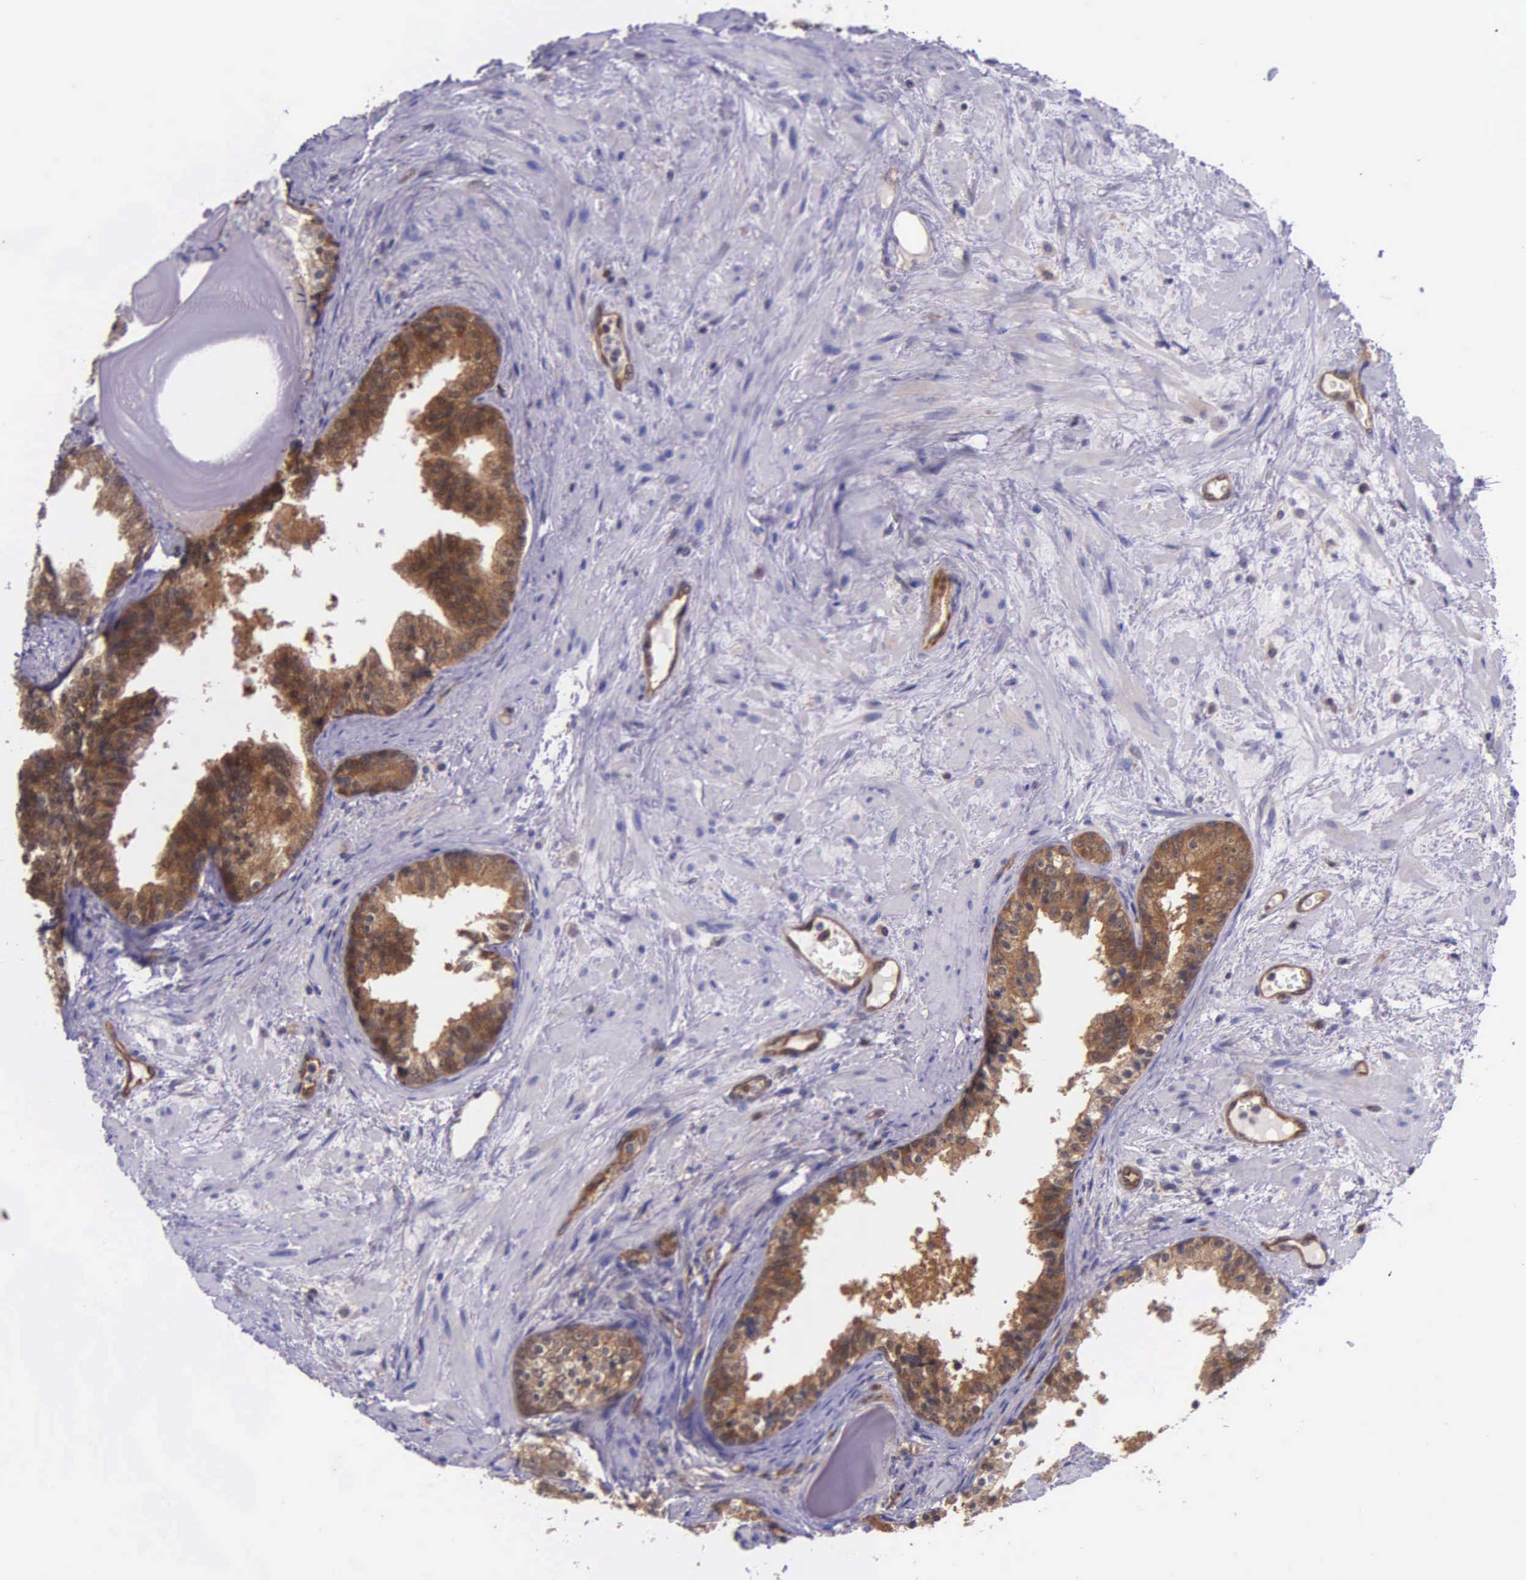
{"staining": {"intensity": "moderate", "quantity": ">75%", "location": "cytoplasmic/membranous"}, "tissue": "prostate", "cell_type": "Glandular cells", "image_type": "normal", "snomed": [{"axis": "morphology", "description": "Normal tissue, NOS"}, {"axis": "topography", "description": "Prostate"}], "caption": "A micrograph of human prostate stained for a protein exhibits moderate cytoplasmic/membranous brown staining in glandular cells.", "gene": "GMPR2", "patient": {"sex": "male", "age": 65}}